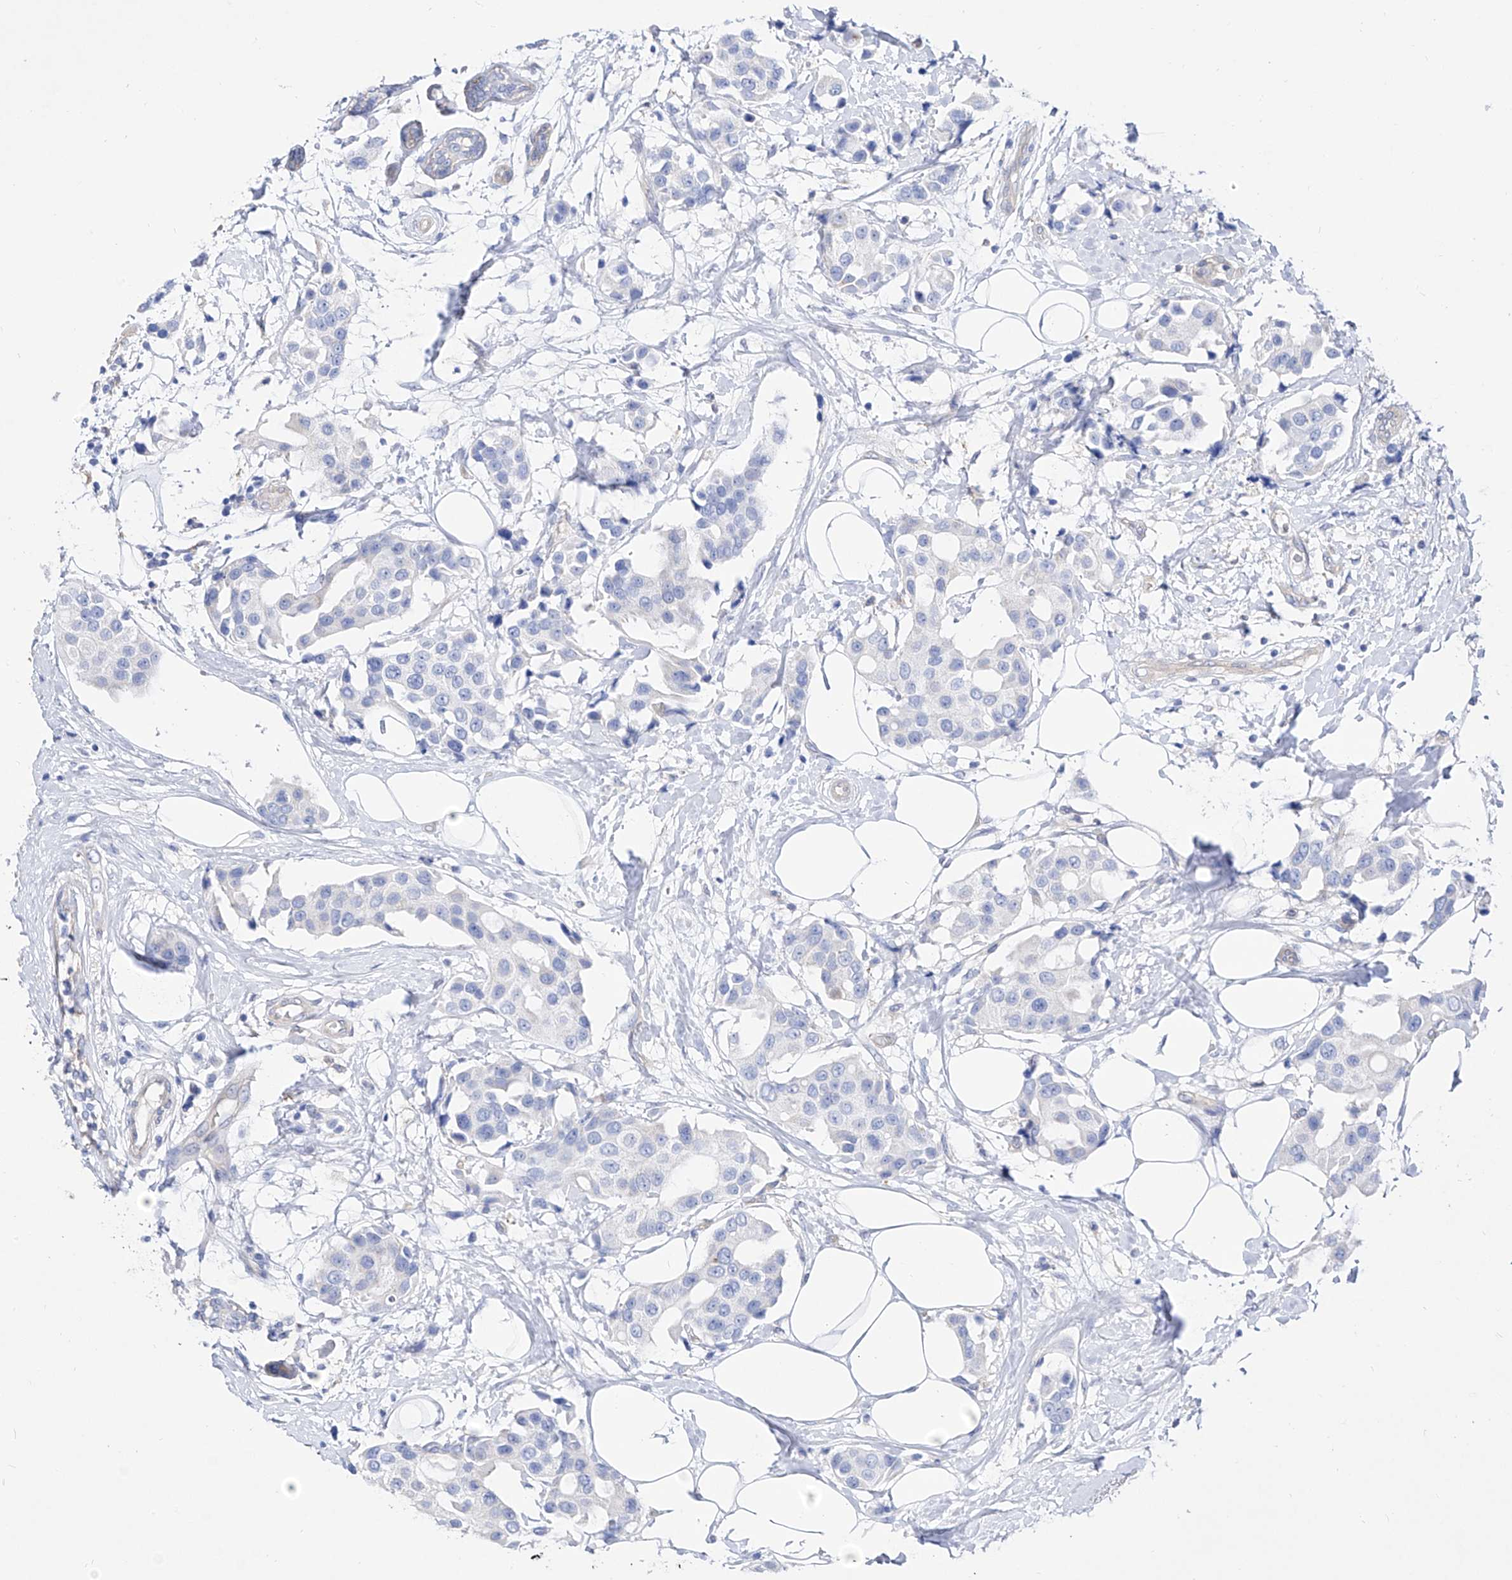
{"staining": {"intensity": "negative", "quantity": "none", "location": "none"}, "tissue": "breast cancer", "cell_type": "Tumor cells", "image_type": "cancer", "snomed": [{"axis": "morphology", "description": "Normal tissue, NOS"}, {"axis": "morphology", "description": "Duct carcinoma"}, {"axis": "topography", "description": "Breast"}], "caption": "Tumor cells show no significant staining in breast cancer.", "gene": "ZNF653", "patient": {"sex": "female", "age": 39}}